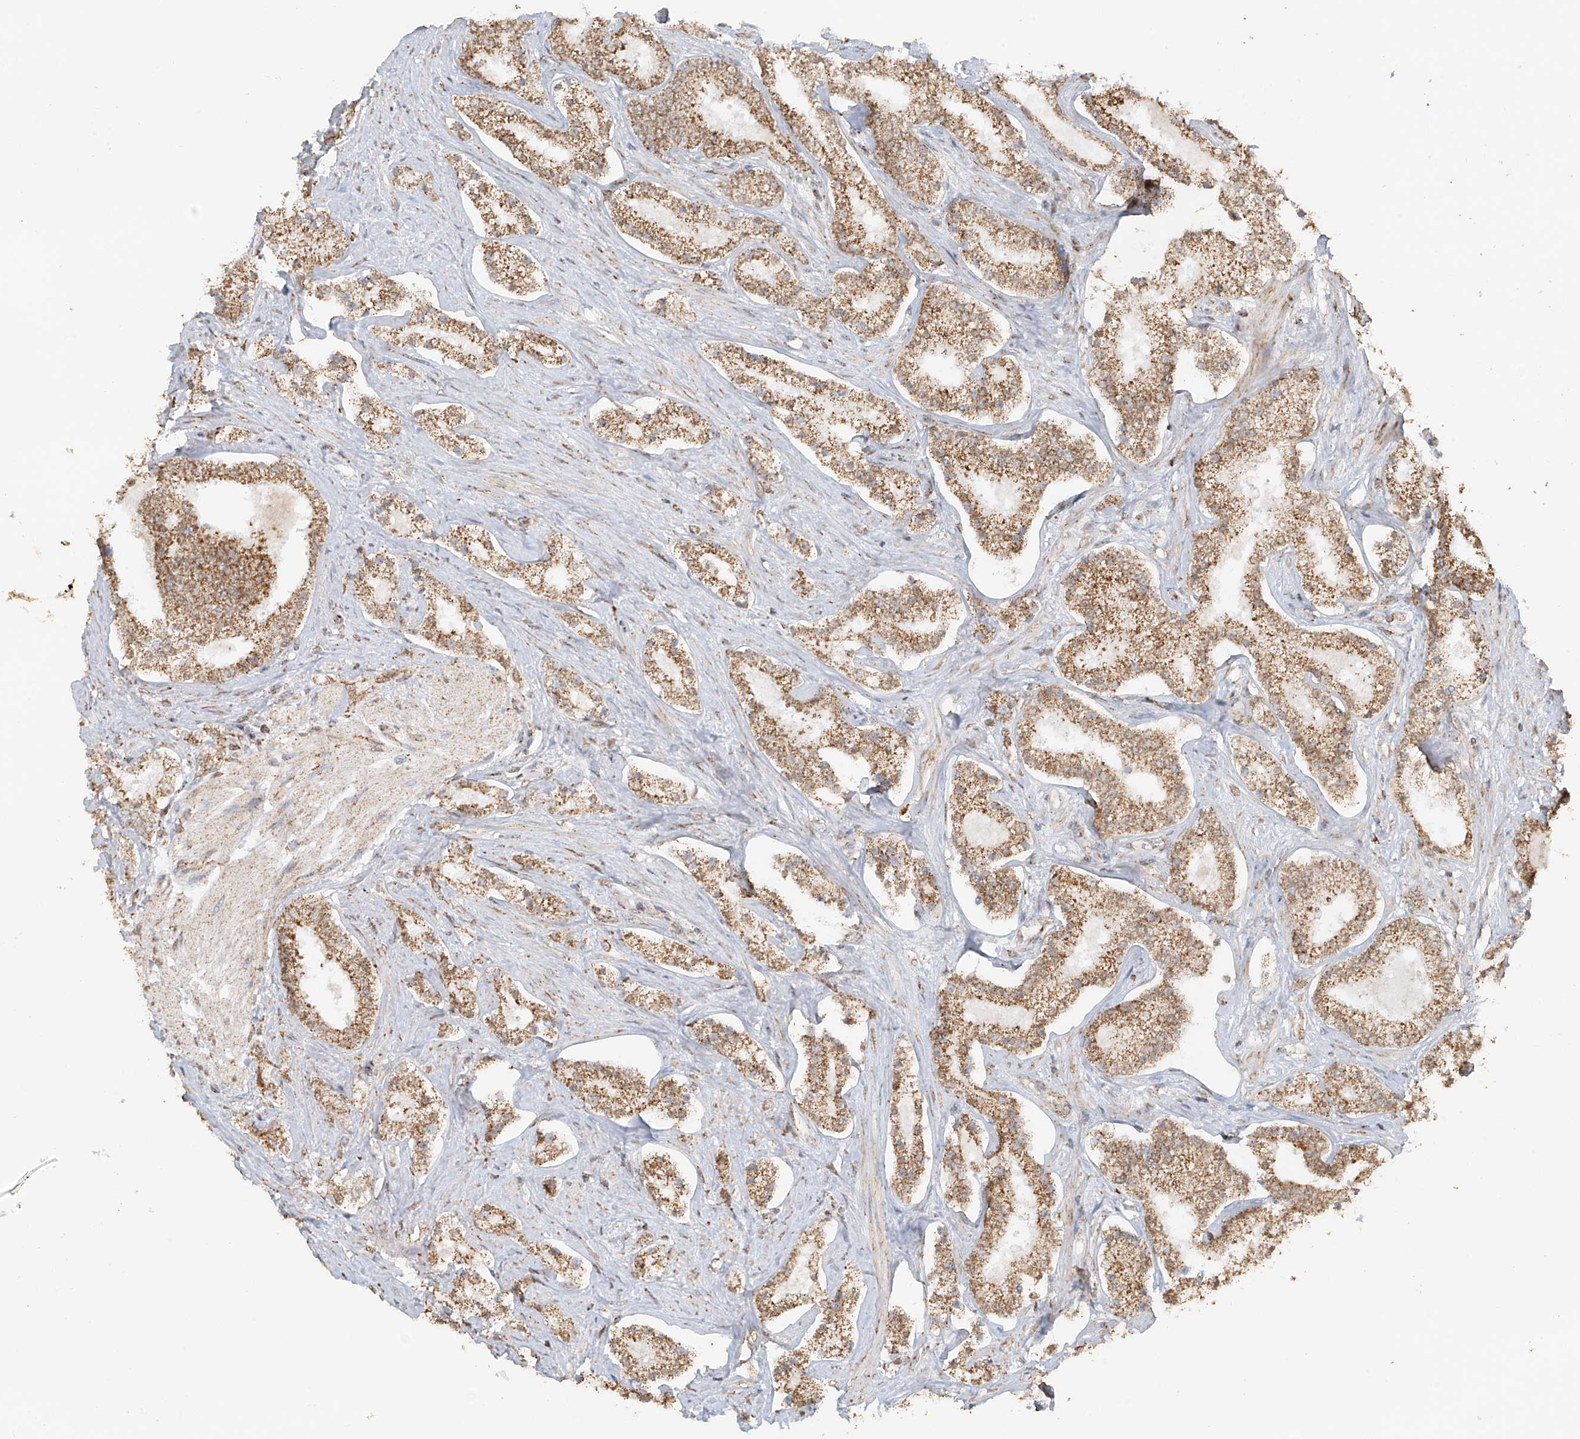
{"staining": {"intensity": "moderate", "quantity": ">75%", "location": "cytoplasmic/membranous"}, "tissue": "prostate cancer", "cell_type": "Tumor cells", "image_type": "cancer", "snomed": [{"axis": "morphology", "description": "Normal tissue, NOS"}, {"axis": "morphology", "description": "Adenocarcinoma, High grade"}, {"axis": "topography", "description": "Prostate"}], "caption": "The immunohistochemical stain labels moderate cytoplasmic/membranous expression in tumor cells of prostate high-grade adenocarcinoma tissue.", "gene": "MIPEP", "patient": {"sex": "male", "age": 83}}